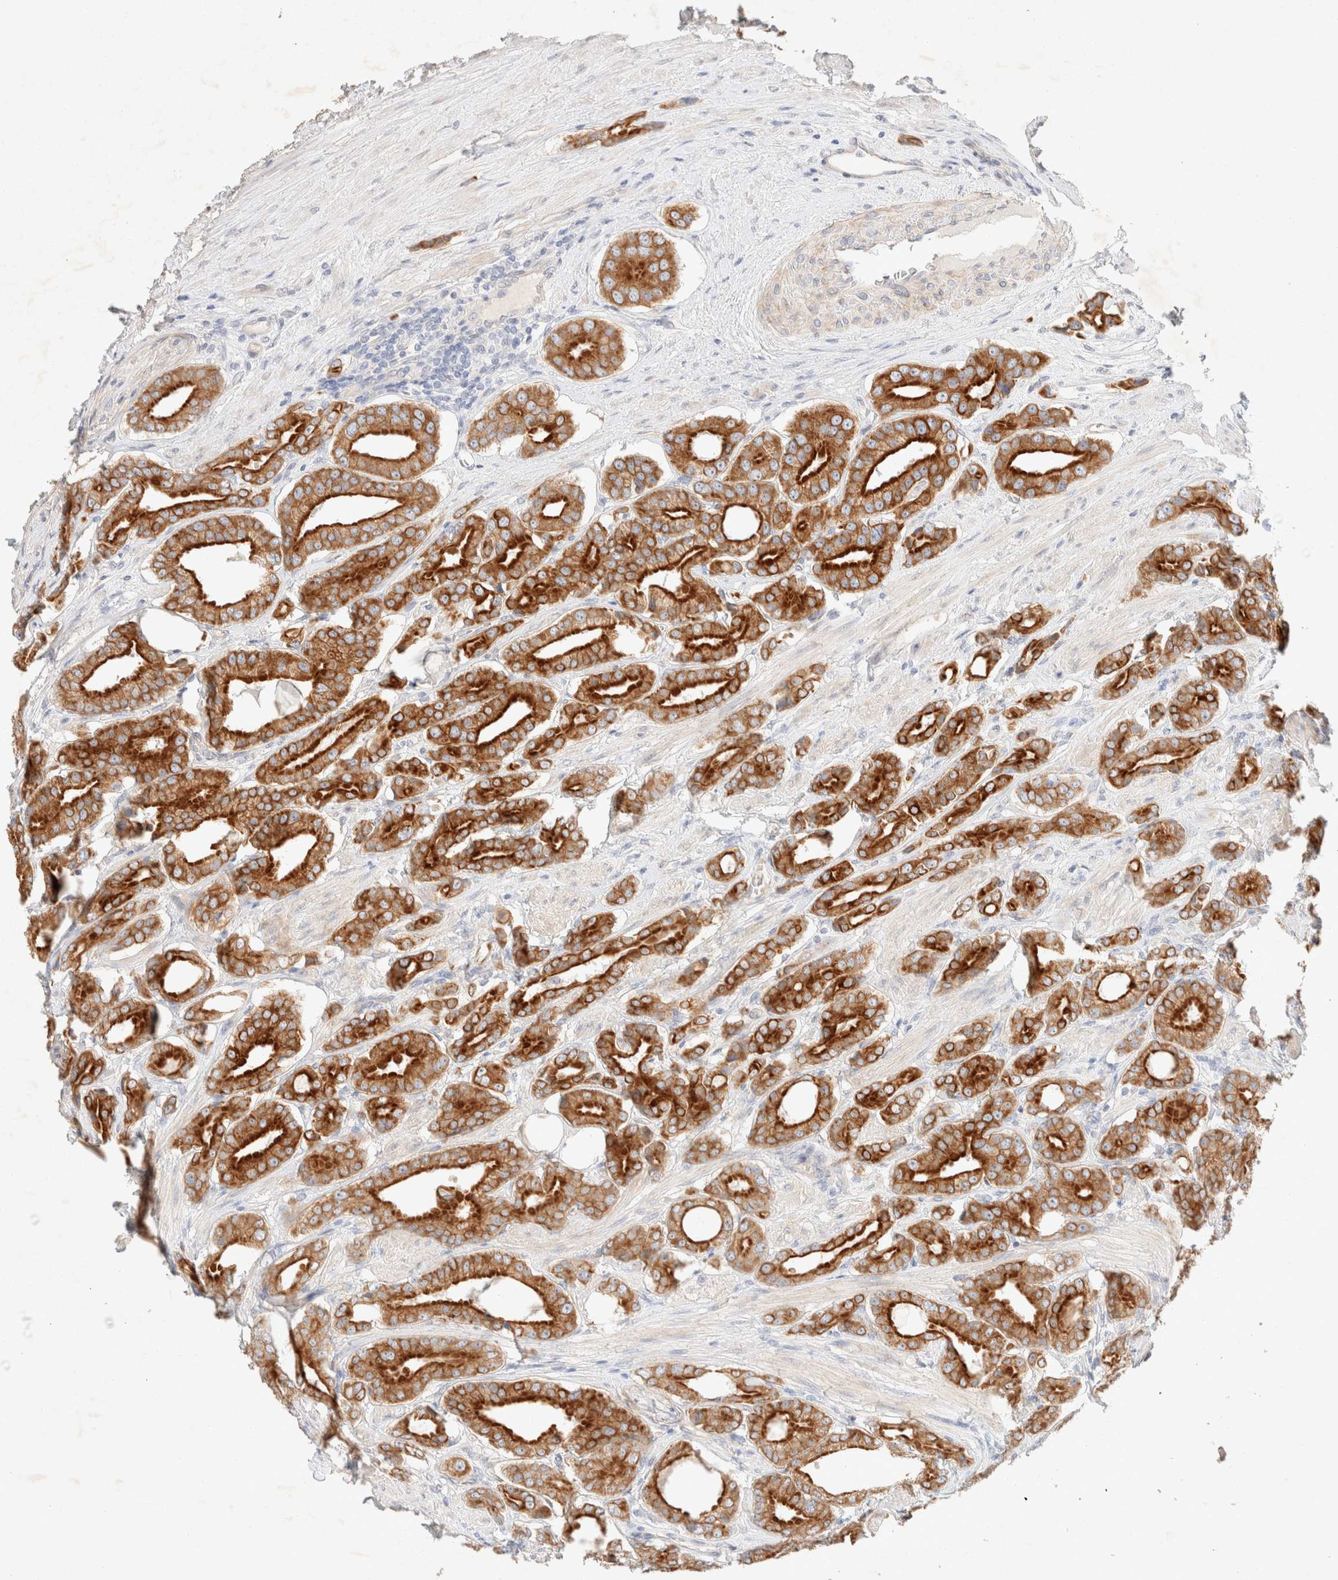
{"staining": {"intensity": "strong", "quantity": ">75%", "location": "cytoplasmic/membranous"}, "tissue": "prostate cancer", "cell_type": "Tumor cells", "image_type": "cancer", "snomed": [{"axis": "morphology", "description": "Adenocarcinoma, High grade"}, {"axis": "topography", "description": "Prostate"}], "caption": "High-grade adenocarcinoma (prostate) was stained to show a protein in brown. There is high levels of strong cytoplasmic/membranous expression in approximately >75% of tumor cells.", "gene": "CSNK1E", "patient": {"sex": "male", "age": 71}}